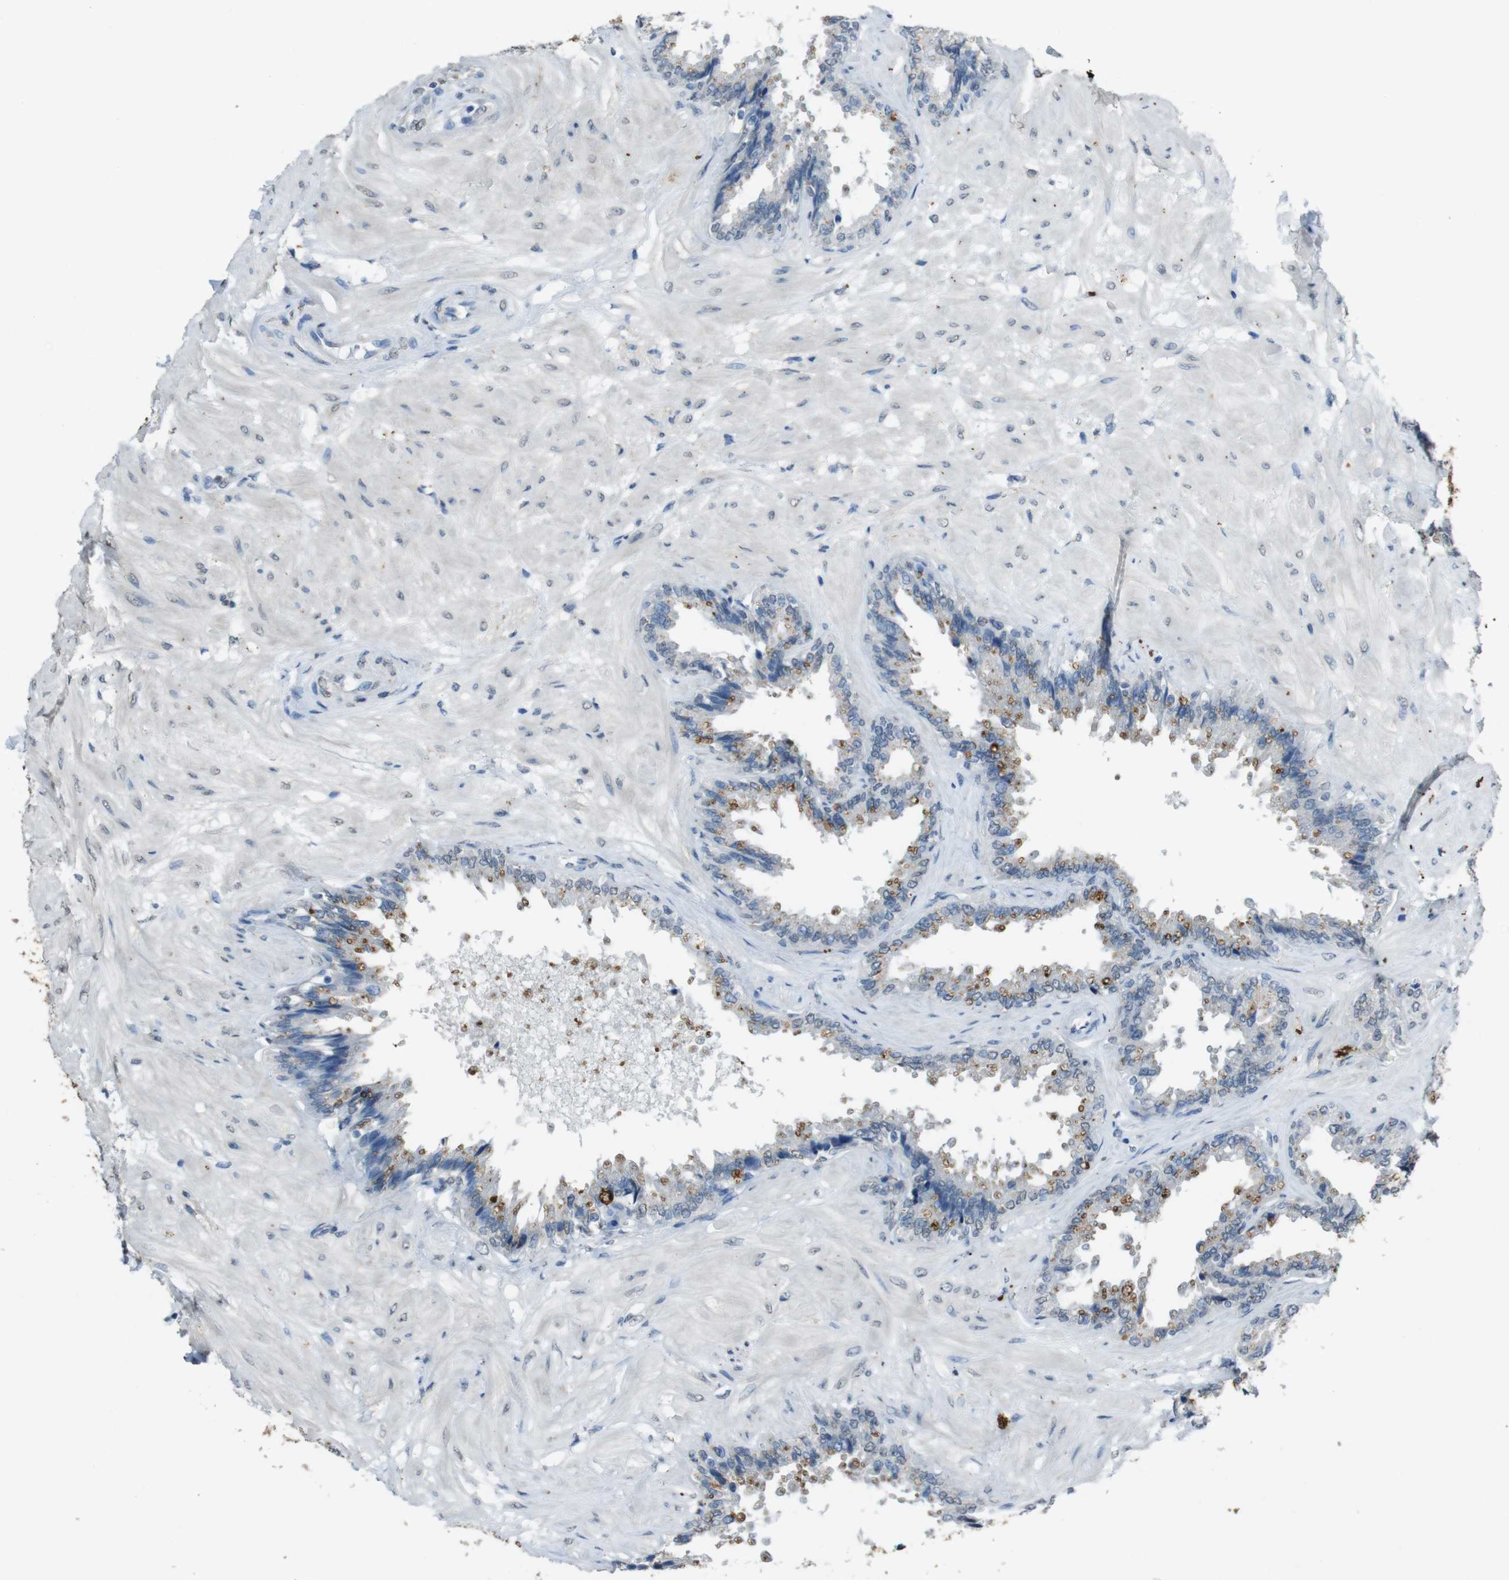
{"staining": {"intensity": "moderate", "quantity": ">75%", "location": "cytoplasmic/membranous"}, "tissue": "seminal vesicle", "cell_type": "Glandular cells", "image_type": "normal", "snomed": [{"axis": "morphology", "description": "Normal tissue, NOS"}, {"axis": "topography", "description": "Seminal veicle"}], "caption": "Moderate cytoplasmic/membranous positivity is present in about >75% of glandular cells in normal seminal vesicle. (brown staining indicates protein expression, while blue staining denotes nuclei).", "gene": "STBD1", "patient": {"sex": "male", "age": 46}}